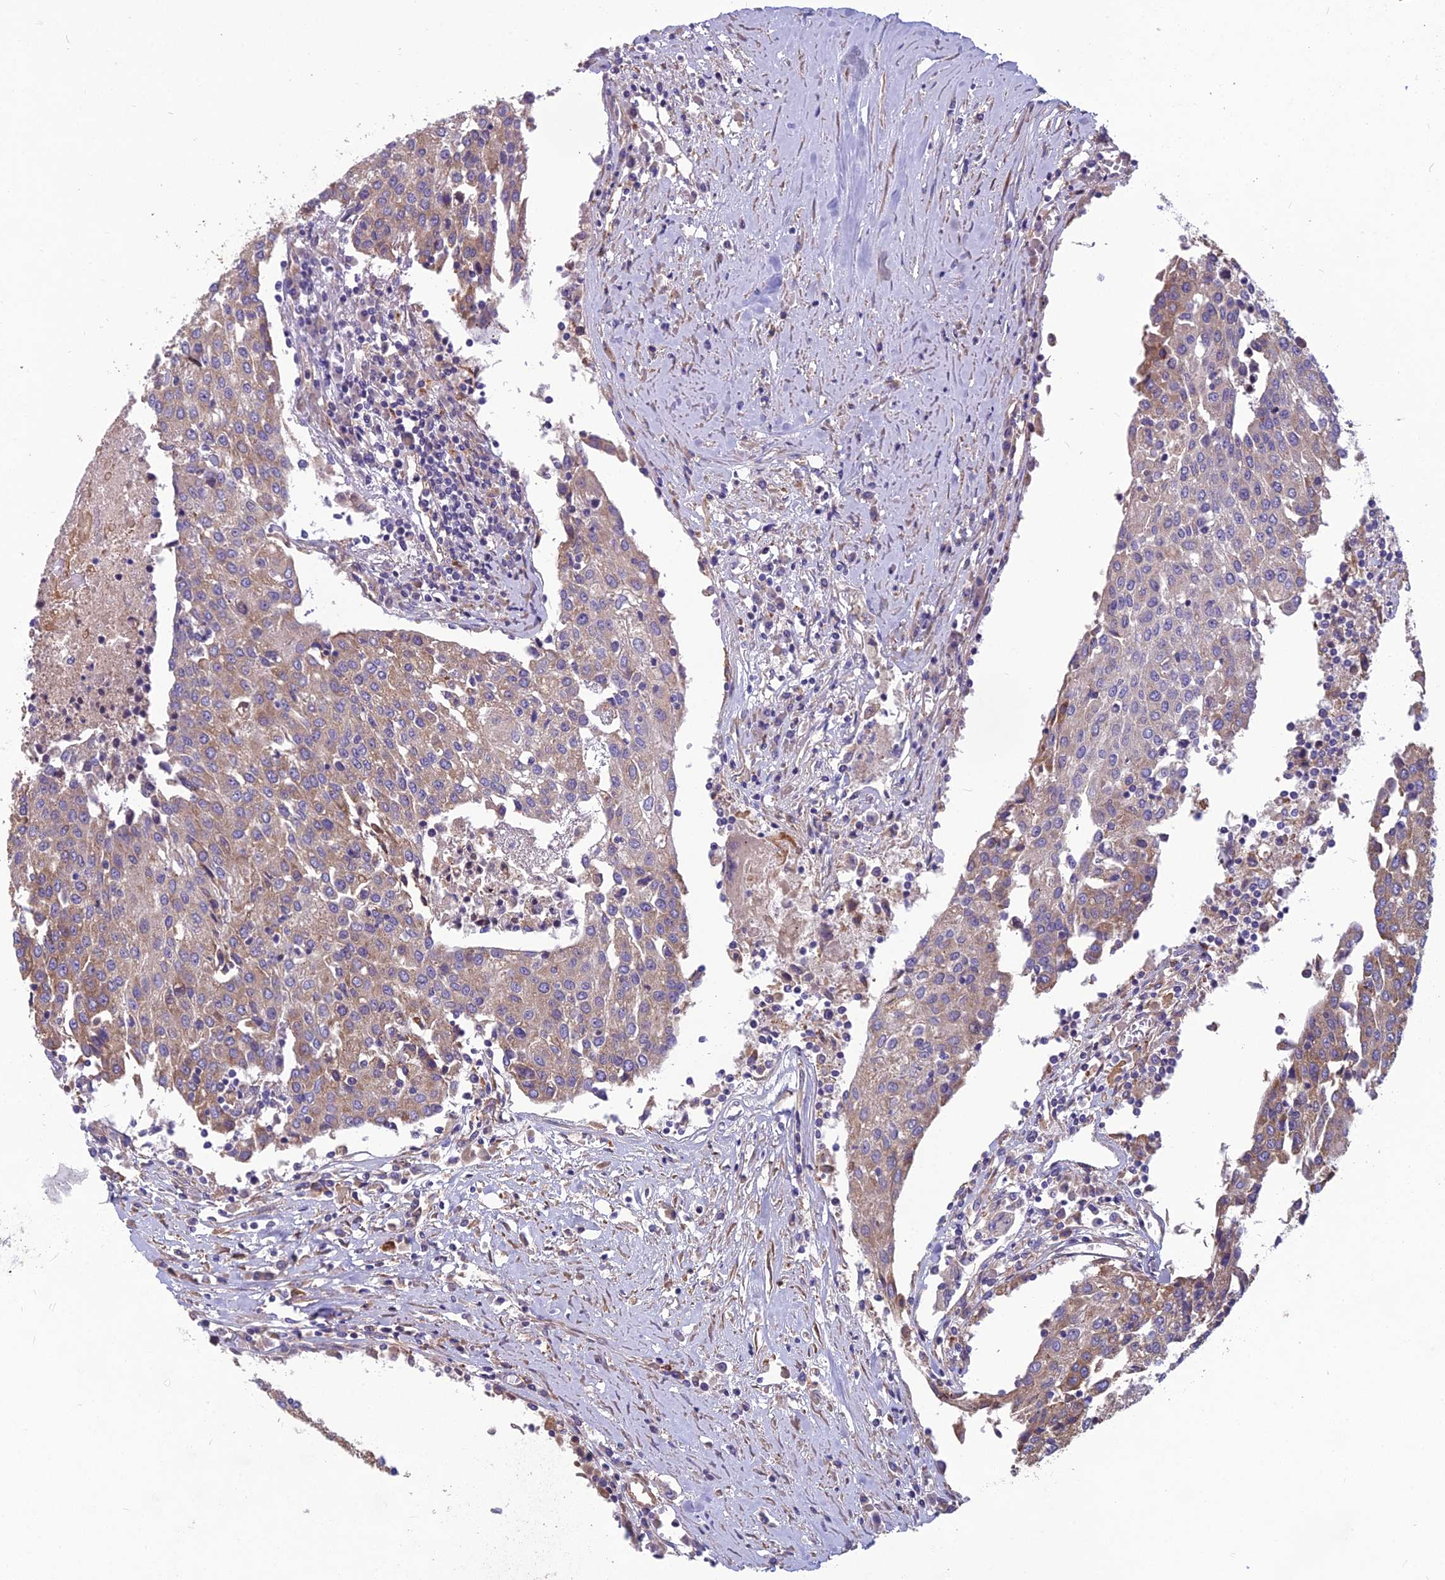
{"staining": {"intensity": "weak", "quantity": ">75%", "location": "cytoplasmic/membranous"}, "tissue": "urothelial cancer", "cell_type": "Tumor cells", "image_type": "cancer", "snomed": [{"axis": "morphology", "description": "Urothelial carcinoma, High grade"}, {"axis": "topography", "description": "Urinary bladder"}], "caption": "Protein staining of urothelial carcinoma (high-grade) tissue demonstrates weak cytoplasmic/membranous positivity in about >75% of tumor cells.", "gene": "SPDL1", "patient": {"sex": "female", "age": 85}}